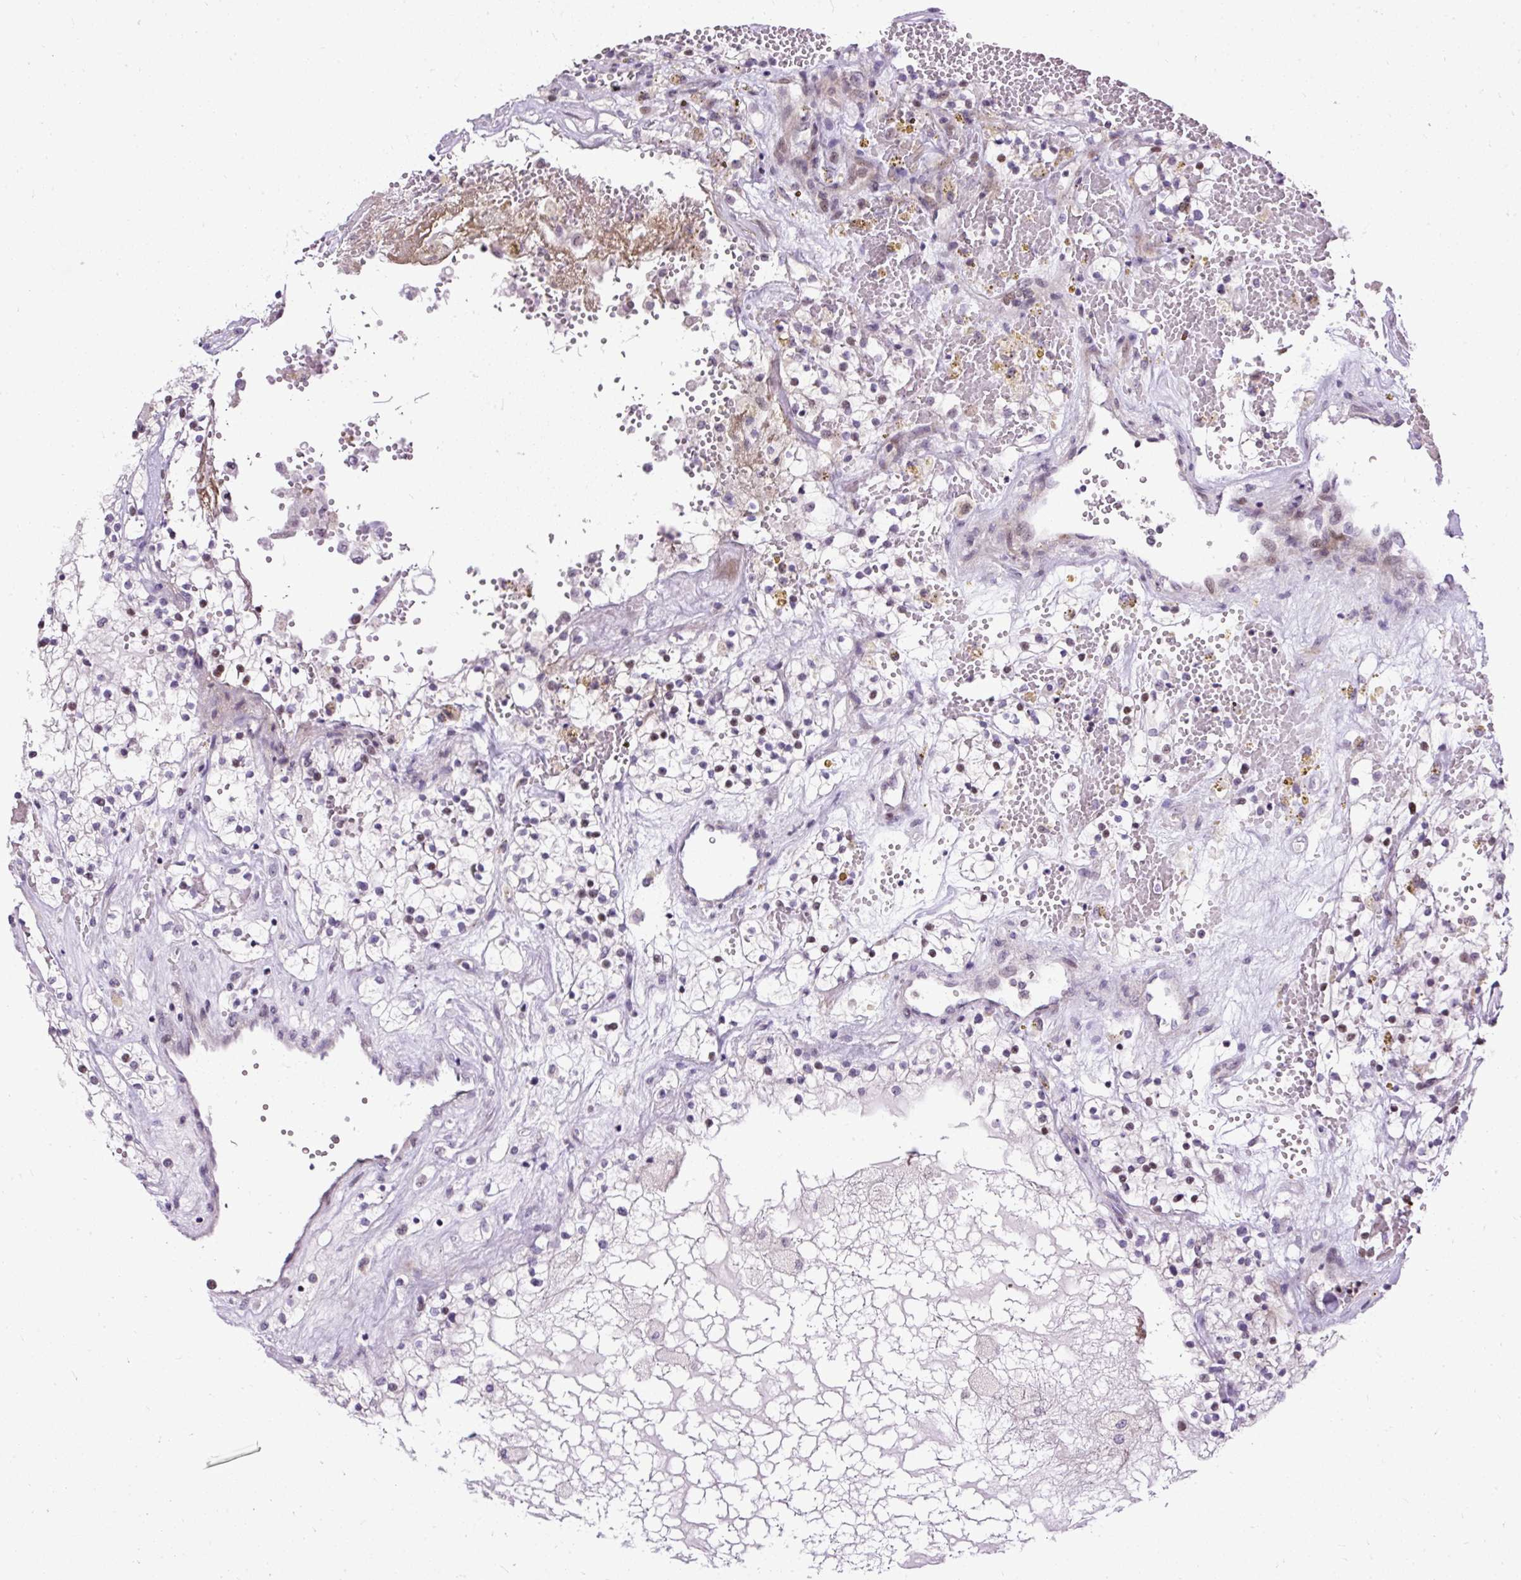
{"staining": {"intensity": "moderate", "quantity": "<25%", "location": "nuclear"}, "tissue": "renal cancer", "cell_type": "Tumor cells", "image_type": "cancer", "snomed": [{"axis": "morphology", "description": "Normal tissue, NOS"}, {"axis": "morphology", "description": "Adenocarcinoma, NOS"}, {"axis": "topography", "description": "Kidney"}], "caption": "A high-resolution photomicrograph shows IHC staining of renal adenocarcinoma, which exhibits moderate nuclear staining in about <25% of tumor cells. The staining was performed using DAB (3,3'-diaminobenzidine), with brown indicating positive protein expression. Nuclei are stained blue with hematoxylin.", "gene": "ARHGEF18", "patient": {"sex": "male", "age": 68}}